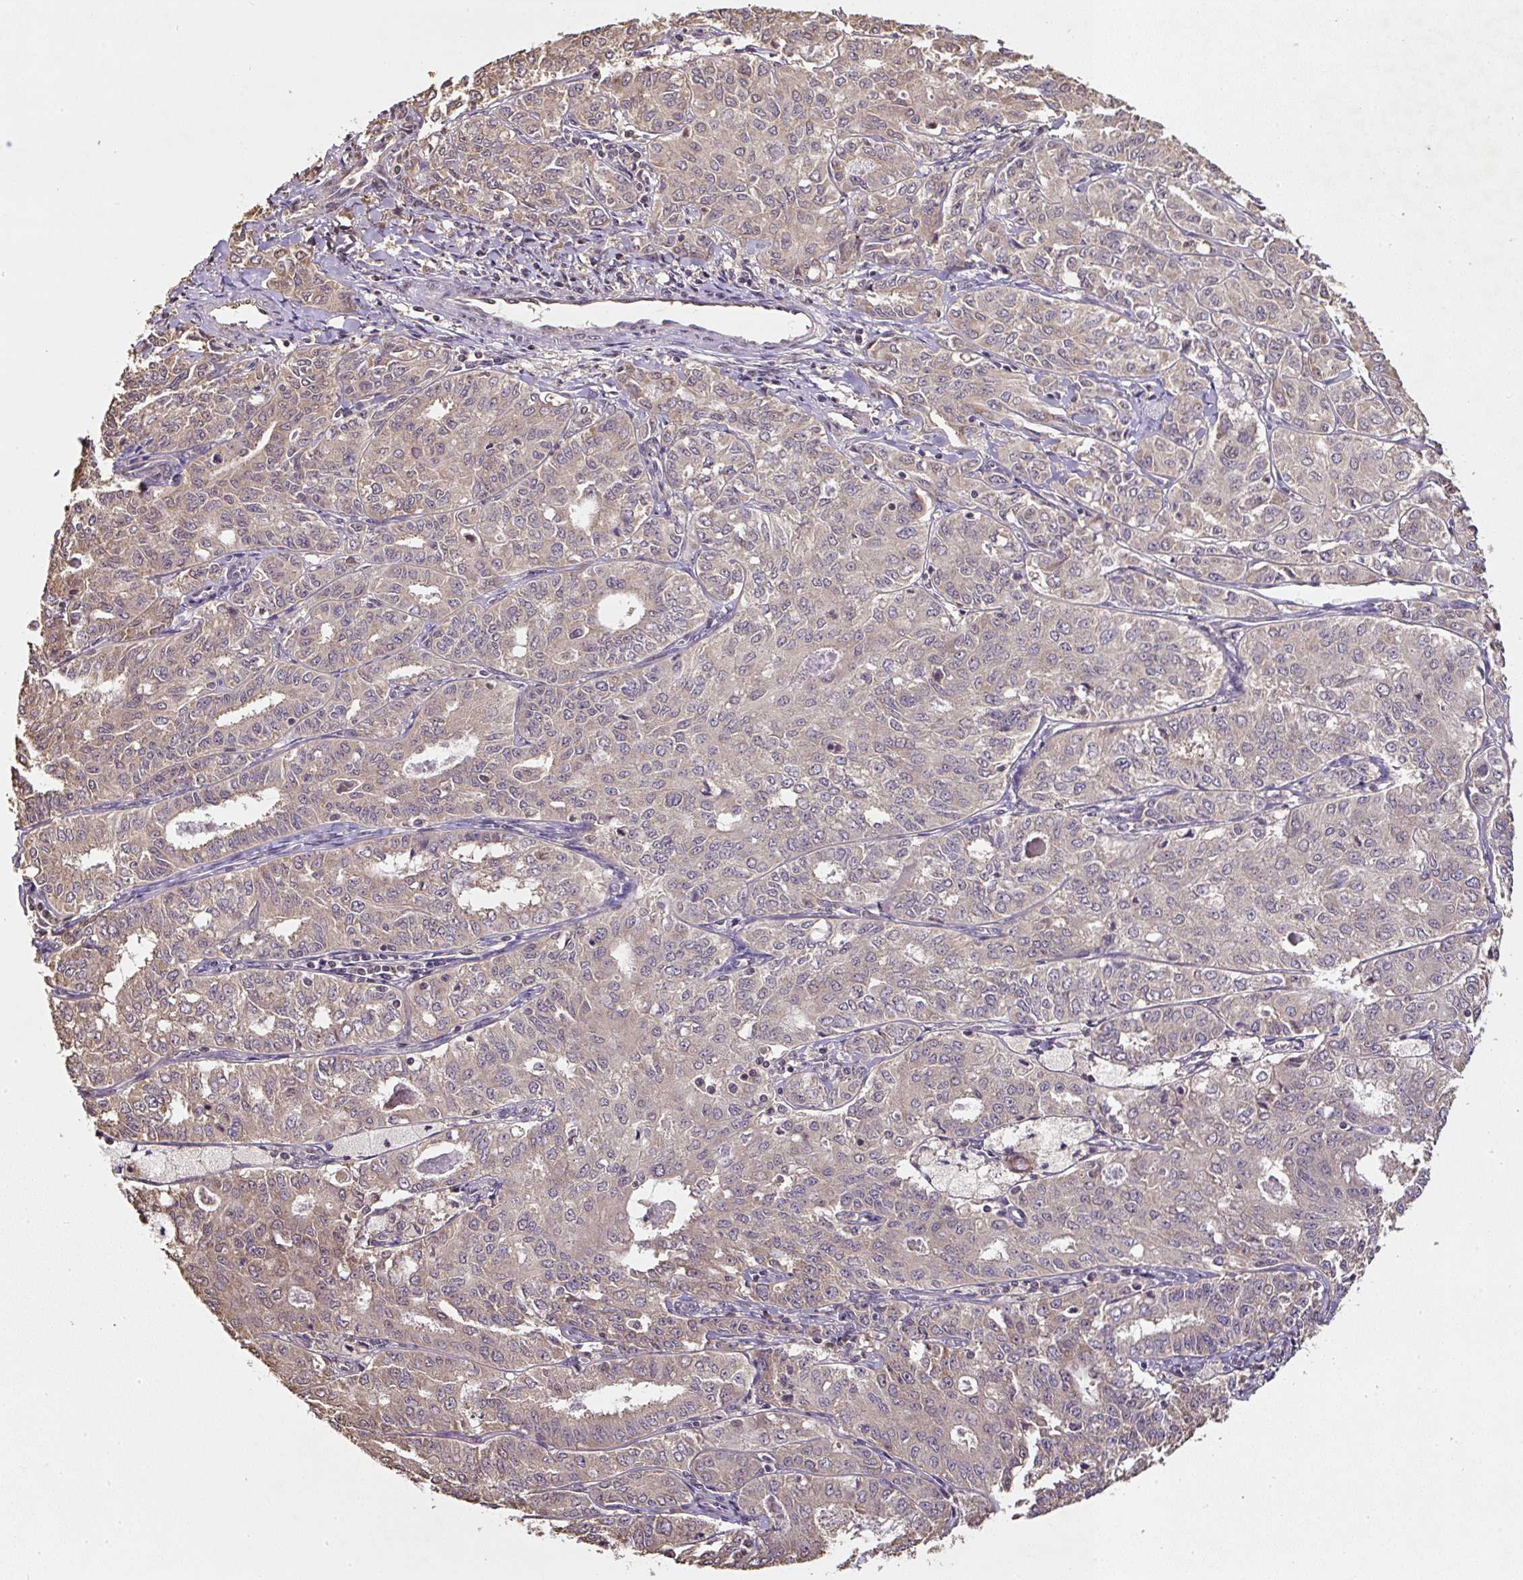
{"staining": {"intensity": "weak", "quantity": "25%-75%", "location": "cytoplasmic/membranous"}, "tissue": "endometrial cancer", "cell_type": "Tumor cells", "image_type": "cancer", "snomed": [{"axis": "morphology", "description": "Adenocarcinoma, NOS"}, {"axis": "topography", "description": "Endometrium"}], "caption": "This micrograph shows adenocarcinoma (endometrial) stained with immunohistochemistry (IHC) to label a protein in brown. The cytoplasmic/membranous of tumor cells show weak positivity for the protein. Nuclei are counter-stained blue.", "gene": "TMEM170B", "patient": {"sex": "female", "age": 61}}